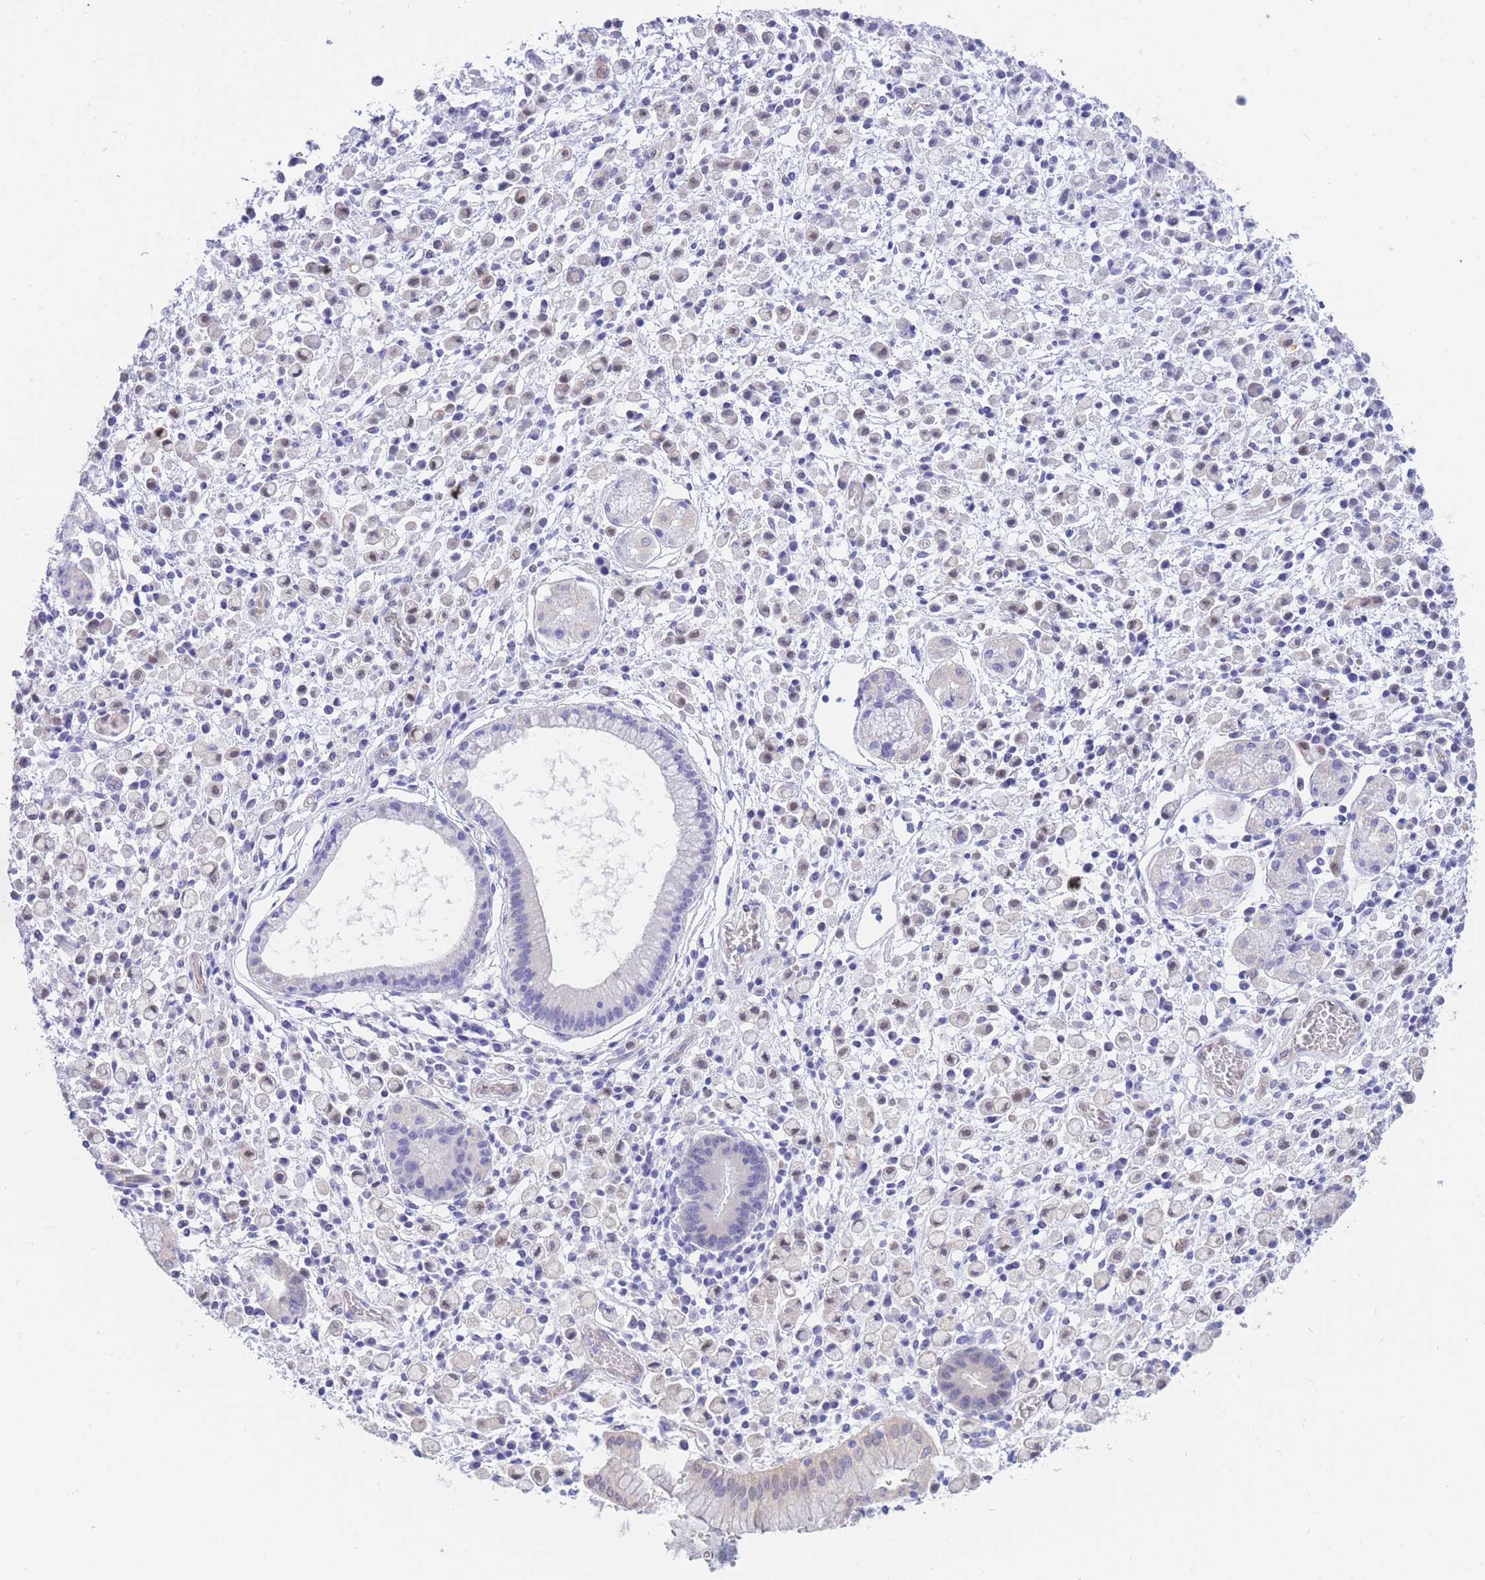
{"staining": {"intensity": "weak", "quantity": "<25%", "location": "nuclear"}, "tissue": "stomach cancer", "cell_type": "Tumor cells", "image_type": "cancer", "snomed": [{"axis": "morphology", "description": "Adenocarcinoma, NOS"}, {"axis": "topography", "description": "Stomach"}], "caption": "Protein analysis of stomach cancer reveals no significant expression in tumor cells. Brightfield microscopy of IHC stained with DAB (brown) and hematoxylin (blue), captured at high magnification.", "gene": "SULT1A1", "patient": {"sex": "male", "age": 77}}